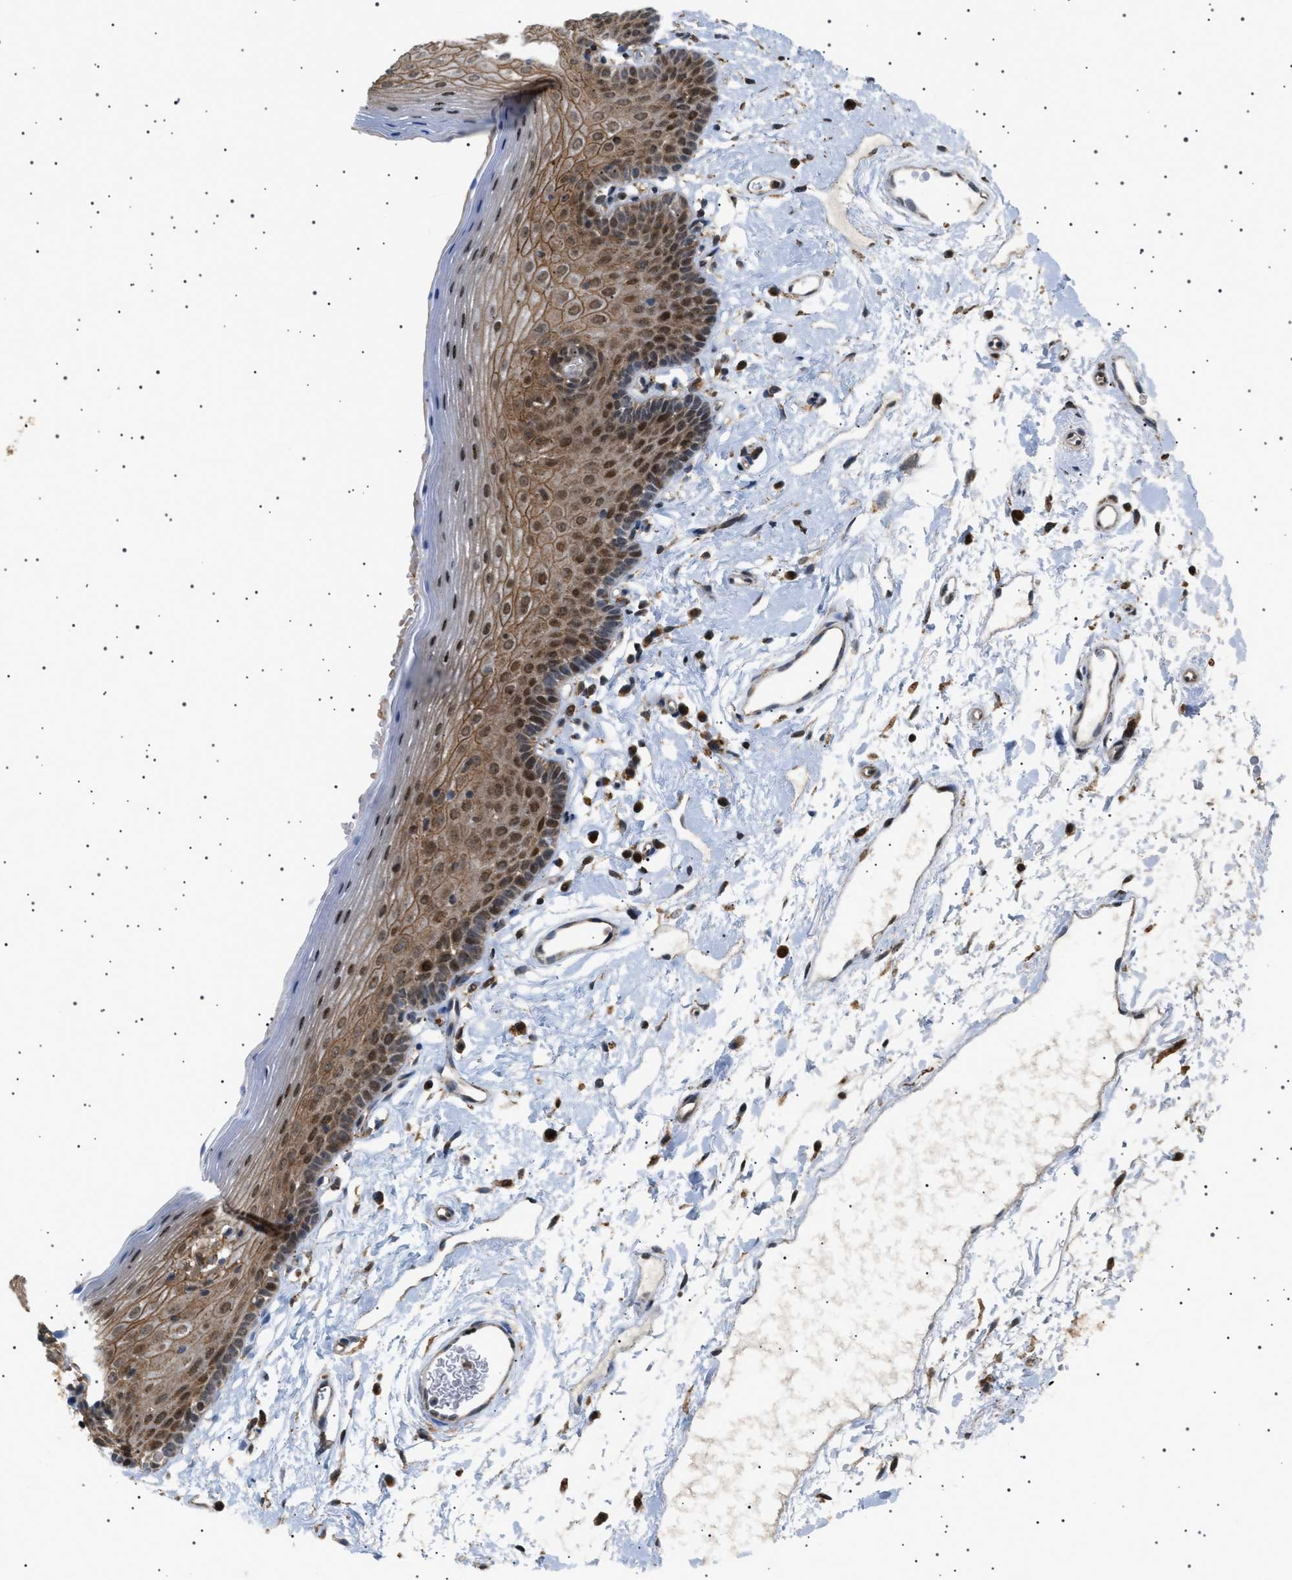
{"staining": {"intensity": "moderate", "quantity": ">75%", "location": "cytoplasmic/membranous,nuclear"}, "tissue": "oral mucosa", "cell_type": "Squamous epithelial cells", "image_type": "normal", "snomed": [{"axis": "morphology", "description": "Normal tissue, NOS"}, {"axis": "topography", "description": "Oral tissue"}], "caption": "Immunohistochemistry (IHC) image of unremarkable human oral mucosa stained for a protein (brown), which shows medium levels of moderate cytoplasmic/membranous,nuclear staining in approximately >75% of squamous epithelial cells.", "gene": "MELK", "patient": {"sex": "male", "age": 66}}